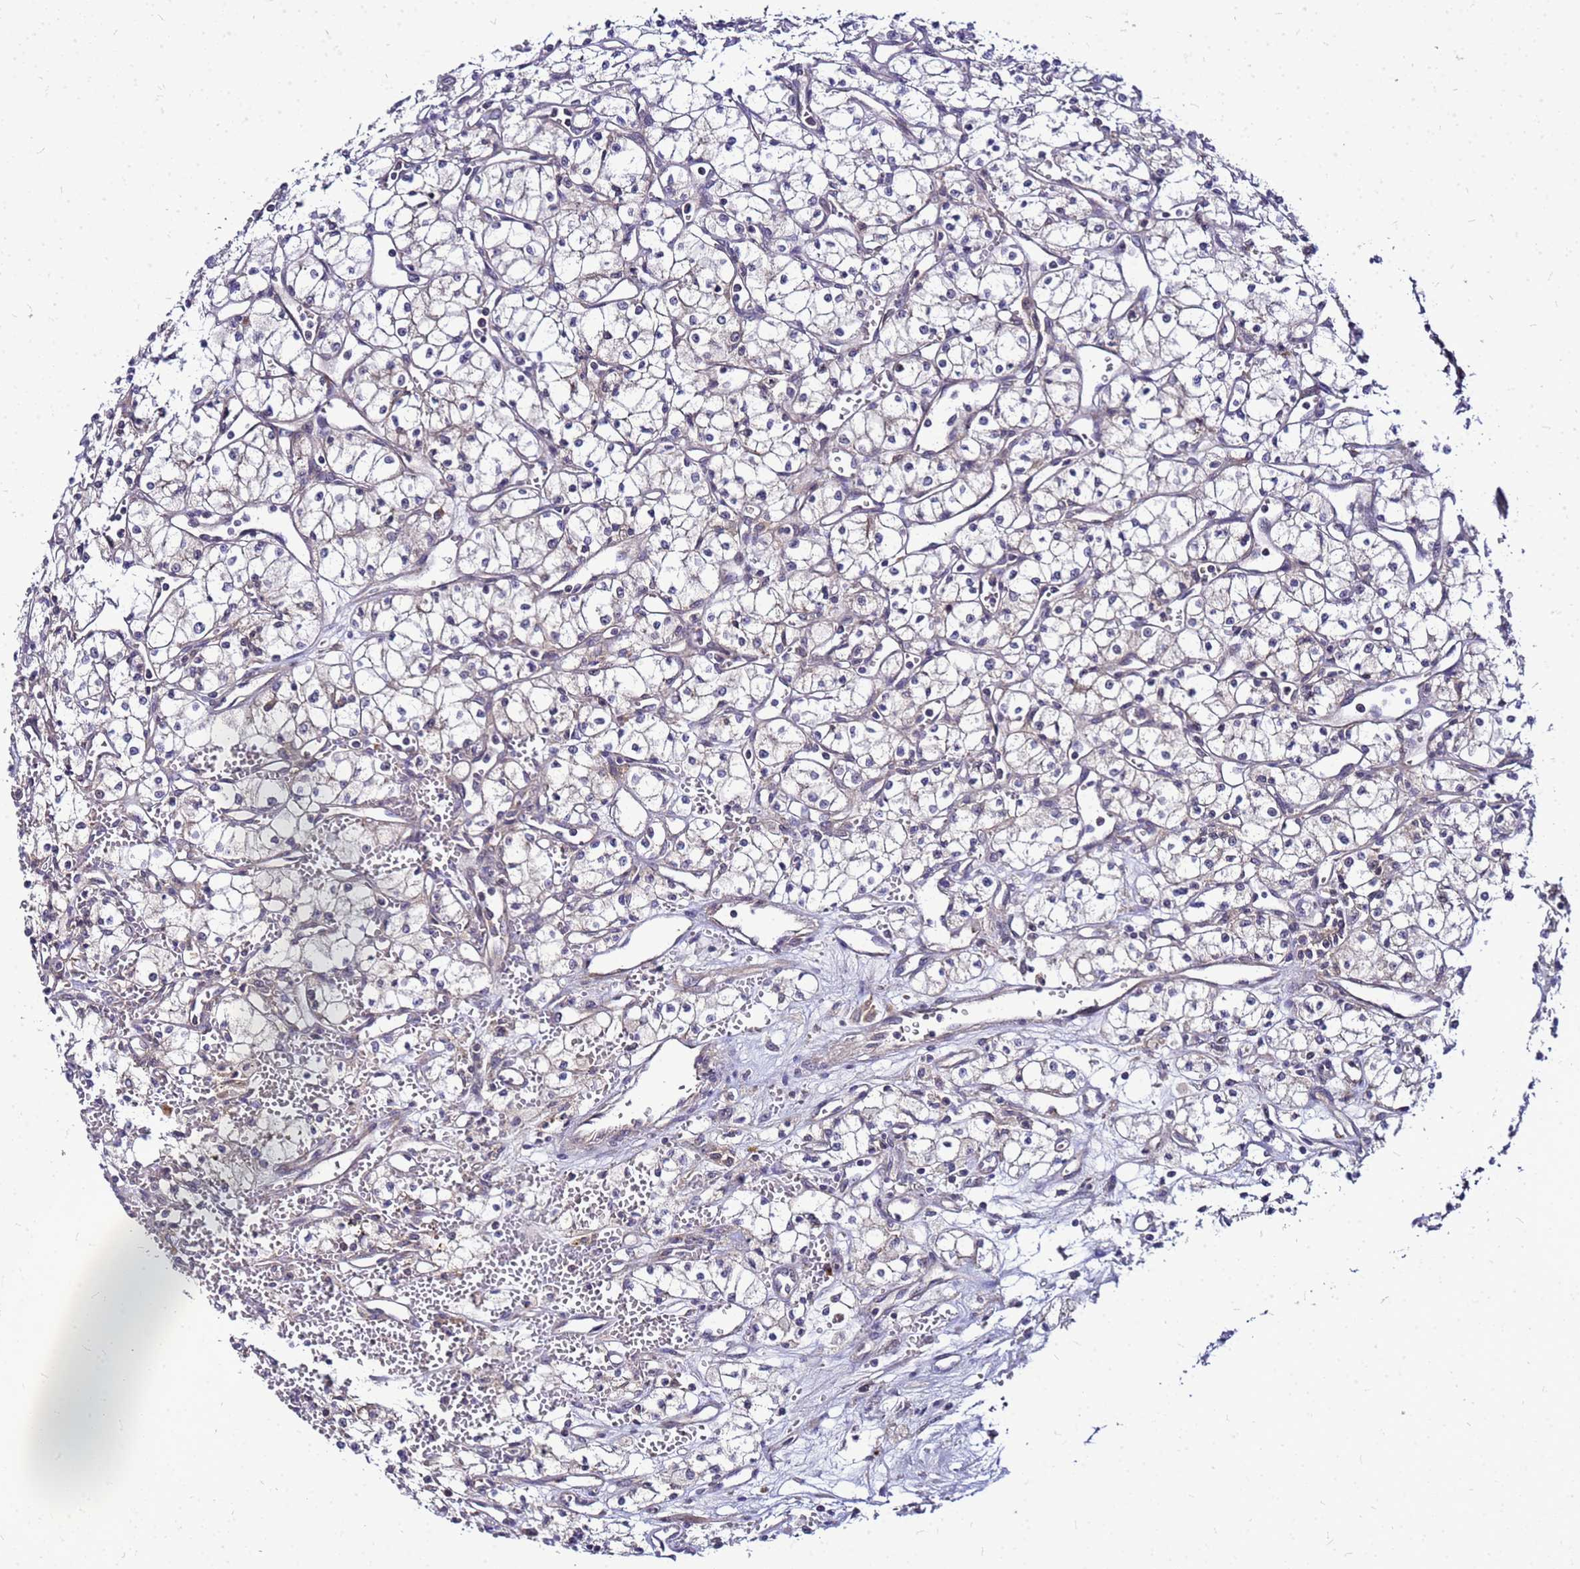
{"staining": {"intensity": "negative", "quantity": "none", "location": "none"}, "tissue": "renal cancer", "cell_type": "Tumor cells", "image_type": "cancer", "snomed": [{"axis": "morphology", "description": "Adenocarcinoma, NOS"}, {"axis": "topography", "description": "Kidney"}], "caption": "Immunohistochemical staining of human renal cancer (adenocarcinoma) exhibits no significant expression in tumor cells.", "gene": "SAT1", "patient": {"sex": "male", "age": 59}}